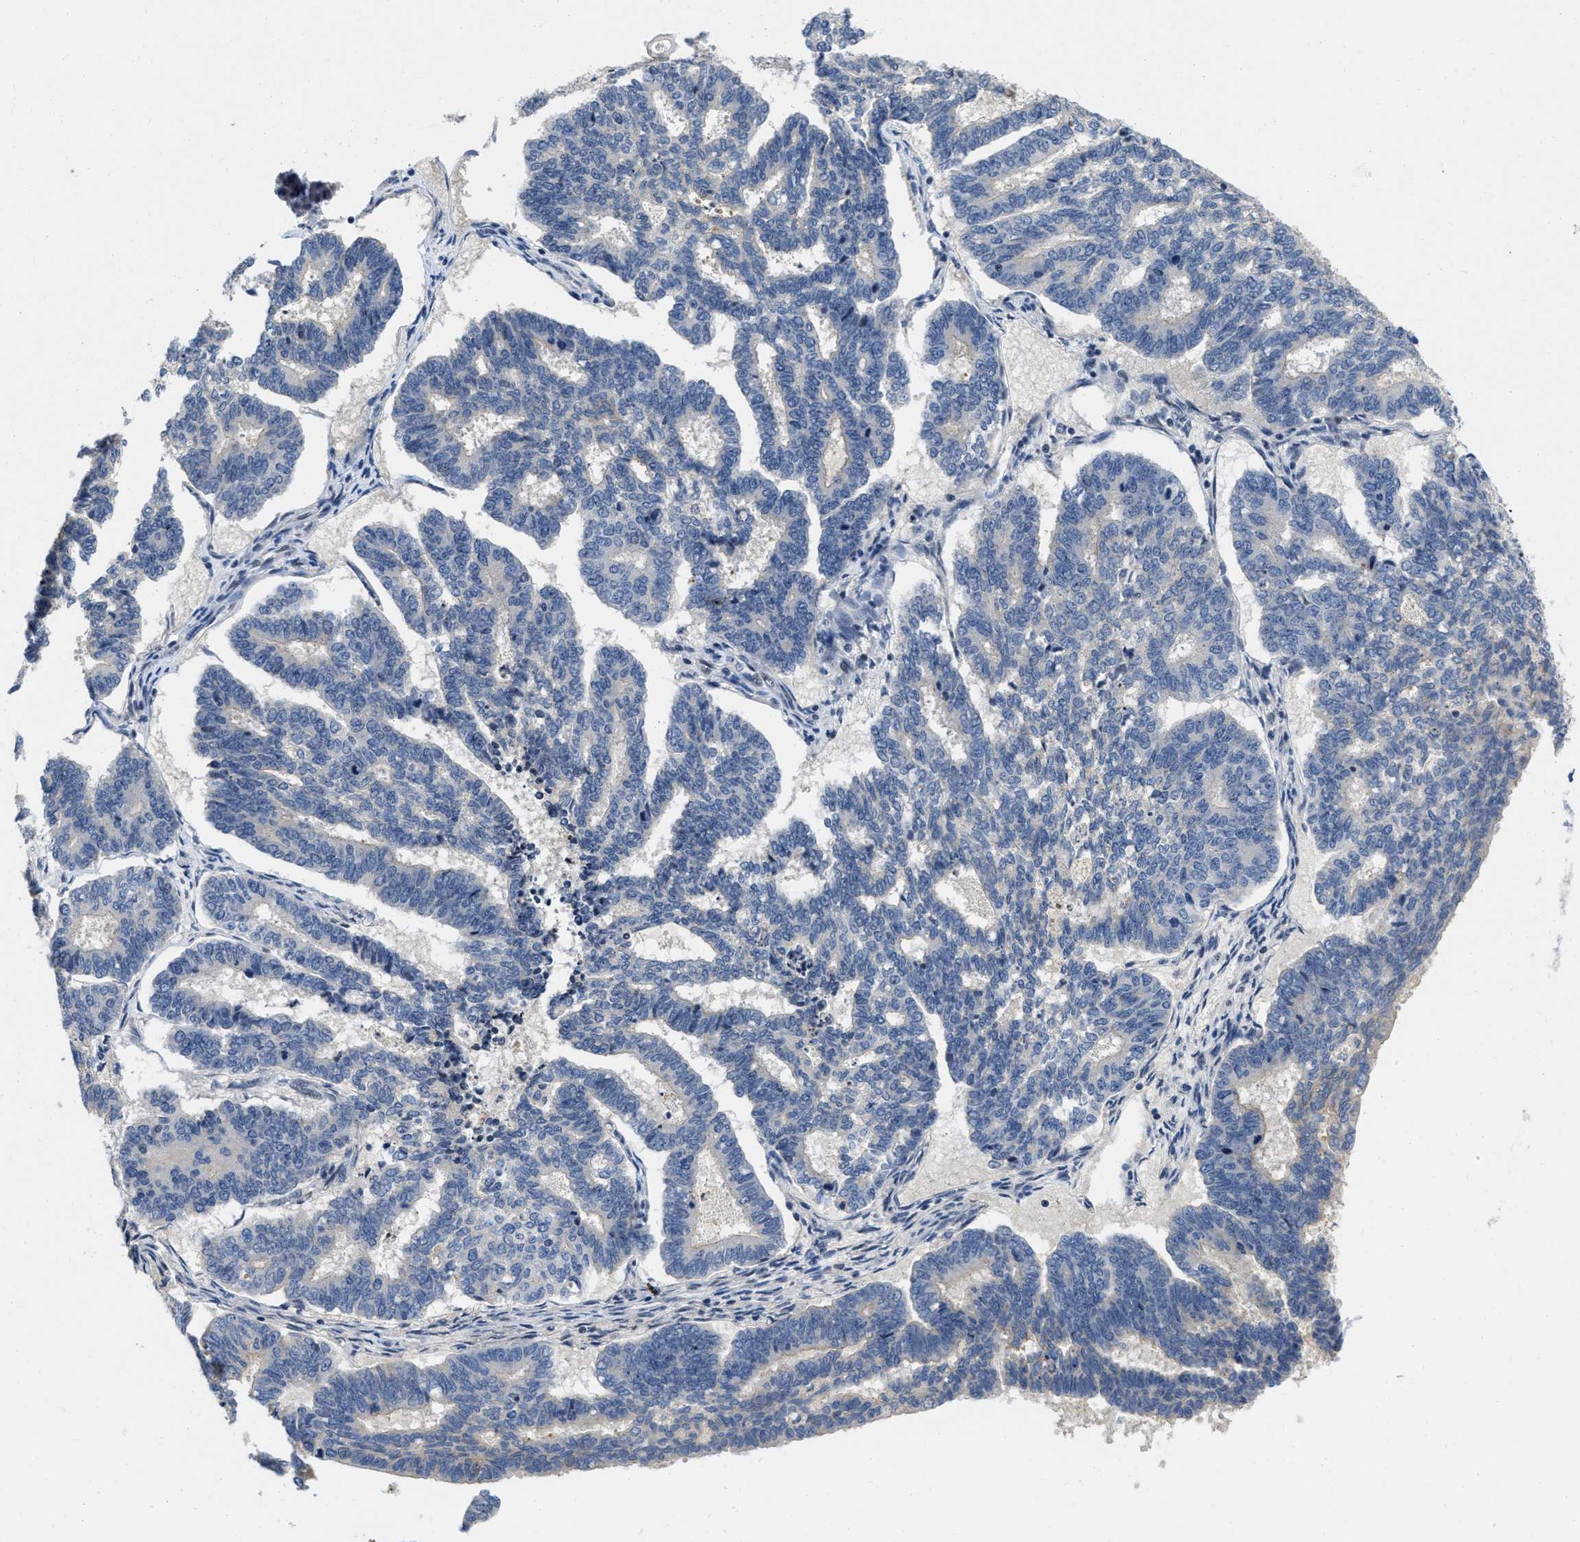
{"staining": {"intensity": "negative", "quantity": "none", "location": "none"}, "tissue": "endometrial cancer", "cell_type": "Tumor cells", "image_type": "cancer", "snomed": [{"axis": "morphology", "description": "Adenocarcinoma, NOS"}, {"axis": "topography", "description": "Endometrium"}], "caption": "Immunohistochemistry (IHC) micrograph of human endometrial cancer (adenocarcinoma) stained for a protein (brown), which shows no positivity in tumor cells. (DAB immunohistochemistry with hematoxylin counter stain).", "gene": "VIP", "patient": {"sex": "female", "age": 70}}